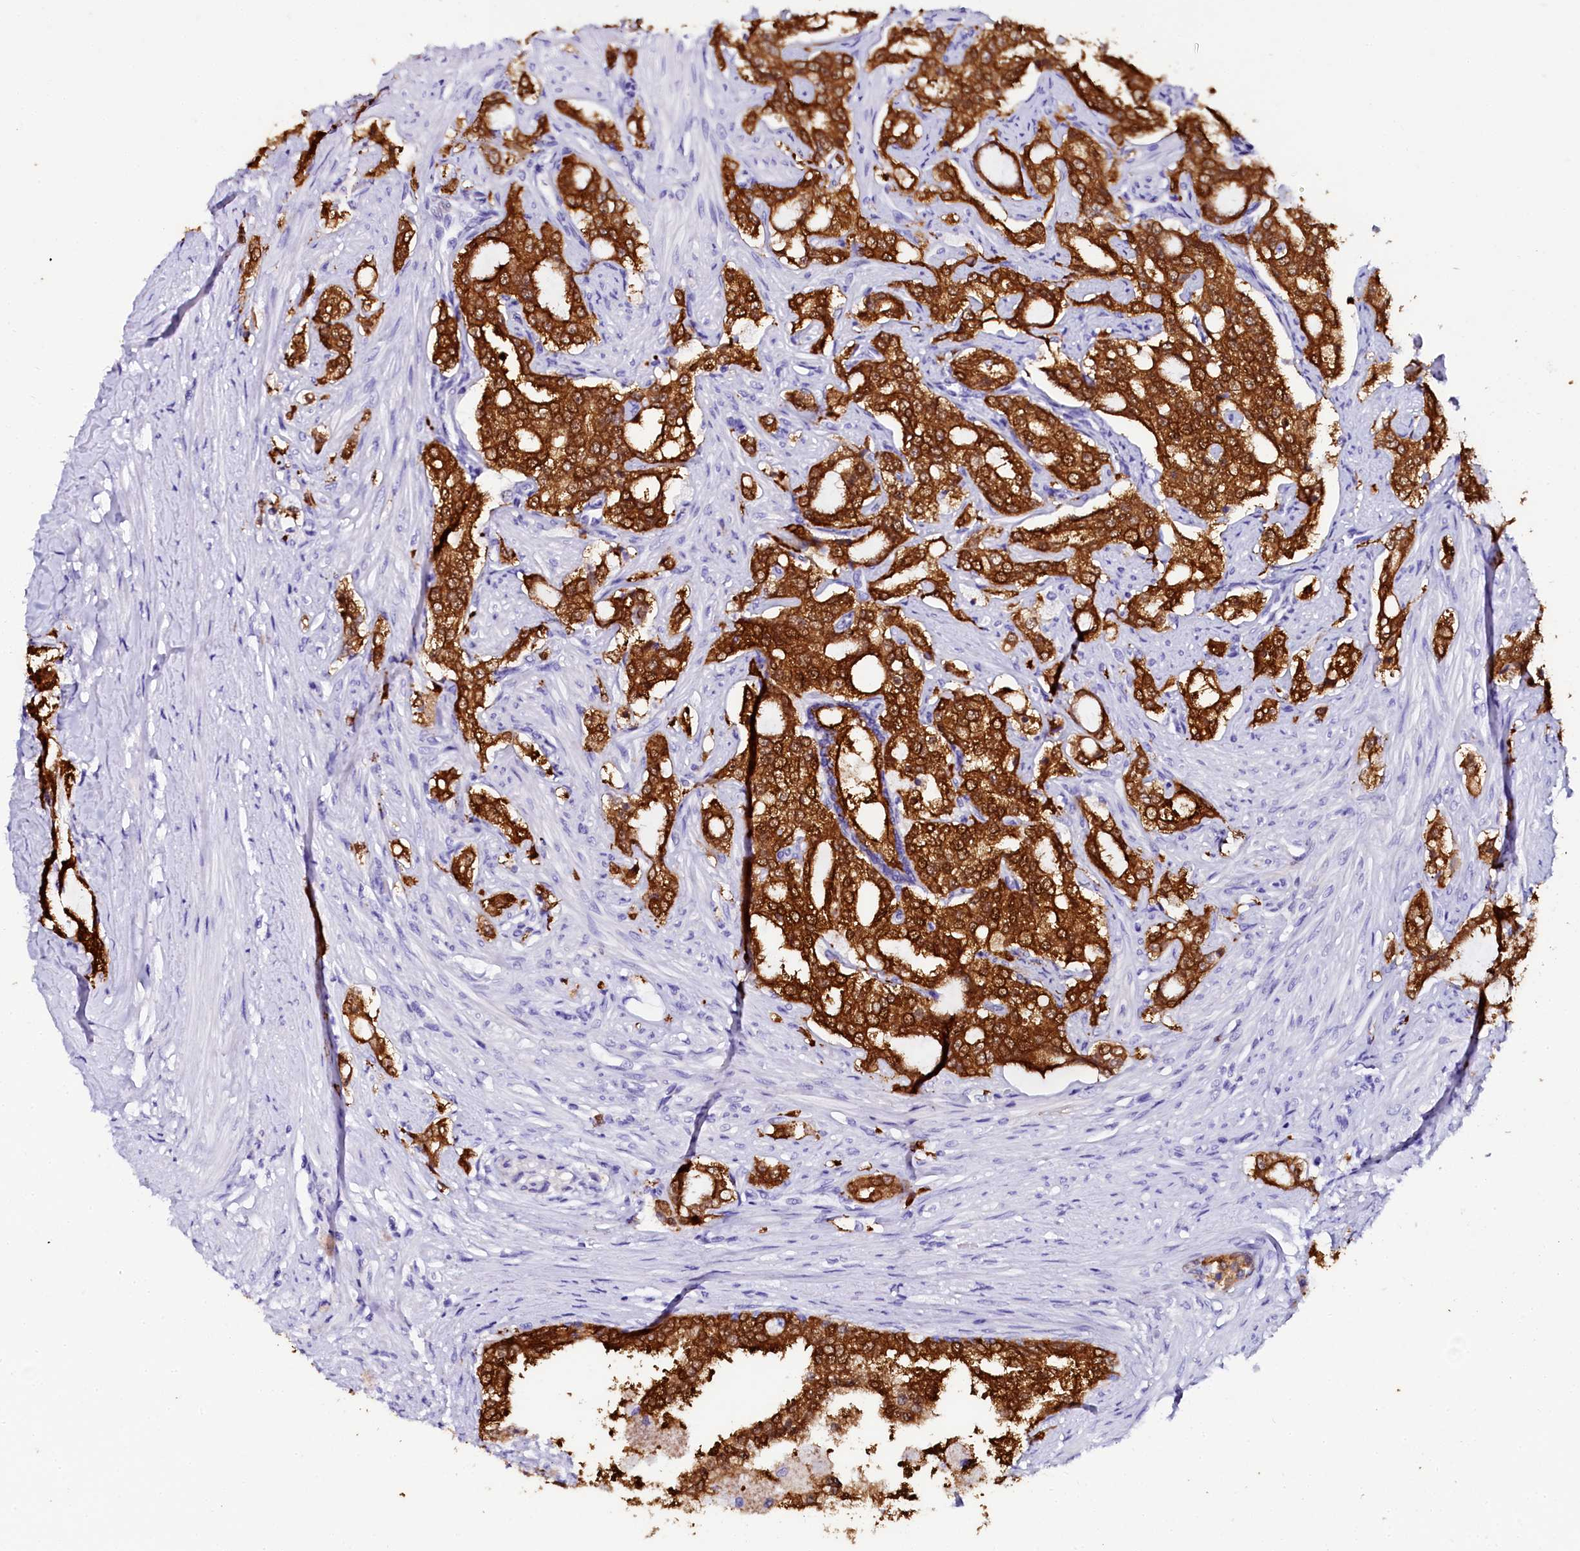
{"staining": {"intensity": "strong", "quantity": ">75%", "location": "cytoplasmic/membranous"}, "tissue": "prostate cancer", "cell_type": "Tumor cells", "image_type": "cancer", "snomed": [{"axis": "morphology", "description": "Adenocarcinoma, High grade"}, {"axis": "topography", "description": "Prostate"}], "caption": "Immunohistochemistry (IHC) of human prostate cancer (high-grade adenocarcinoma) shows high levels of strong cytoplasmic/membranous positivity in about >75% of tumor cells.", "gene": "SORD", "patient": {"sex": "male", "age": 64}}